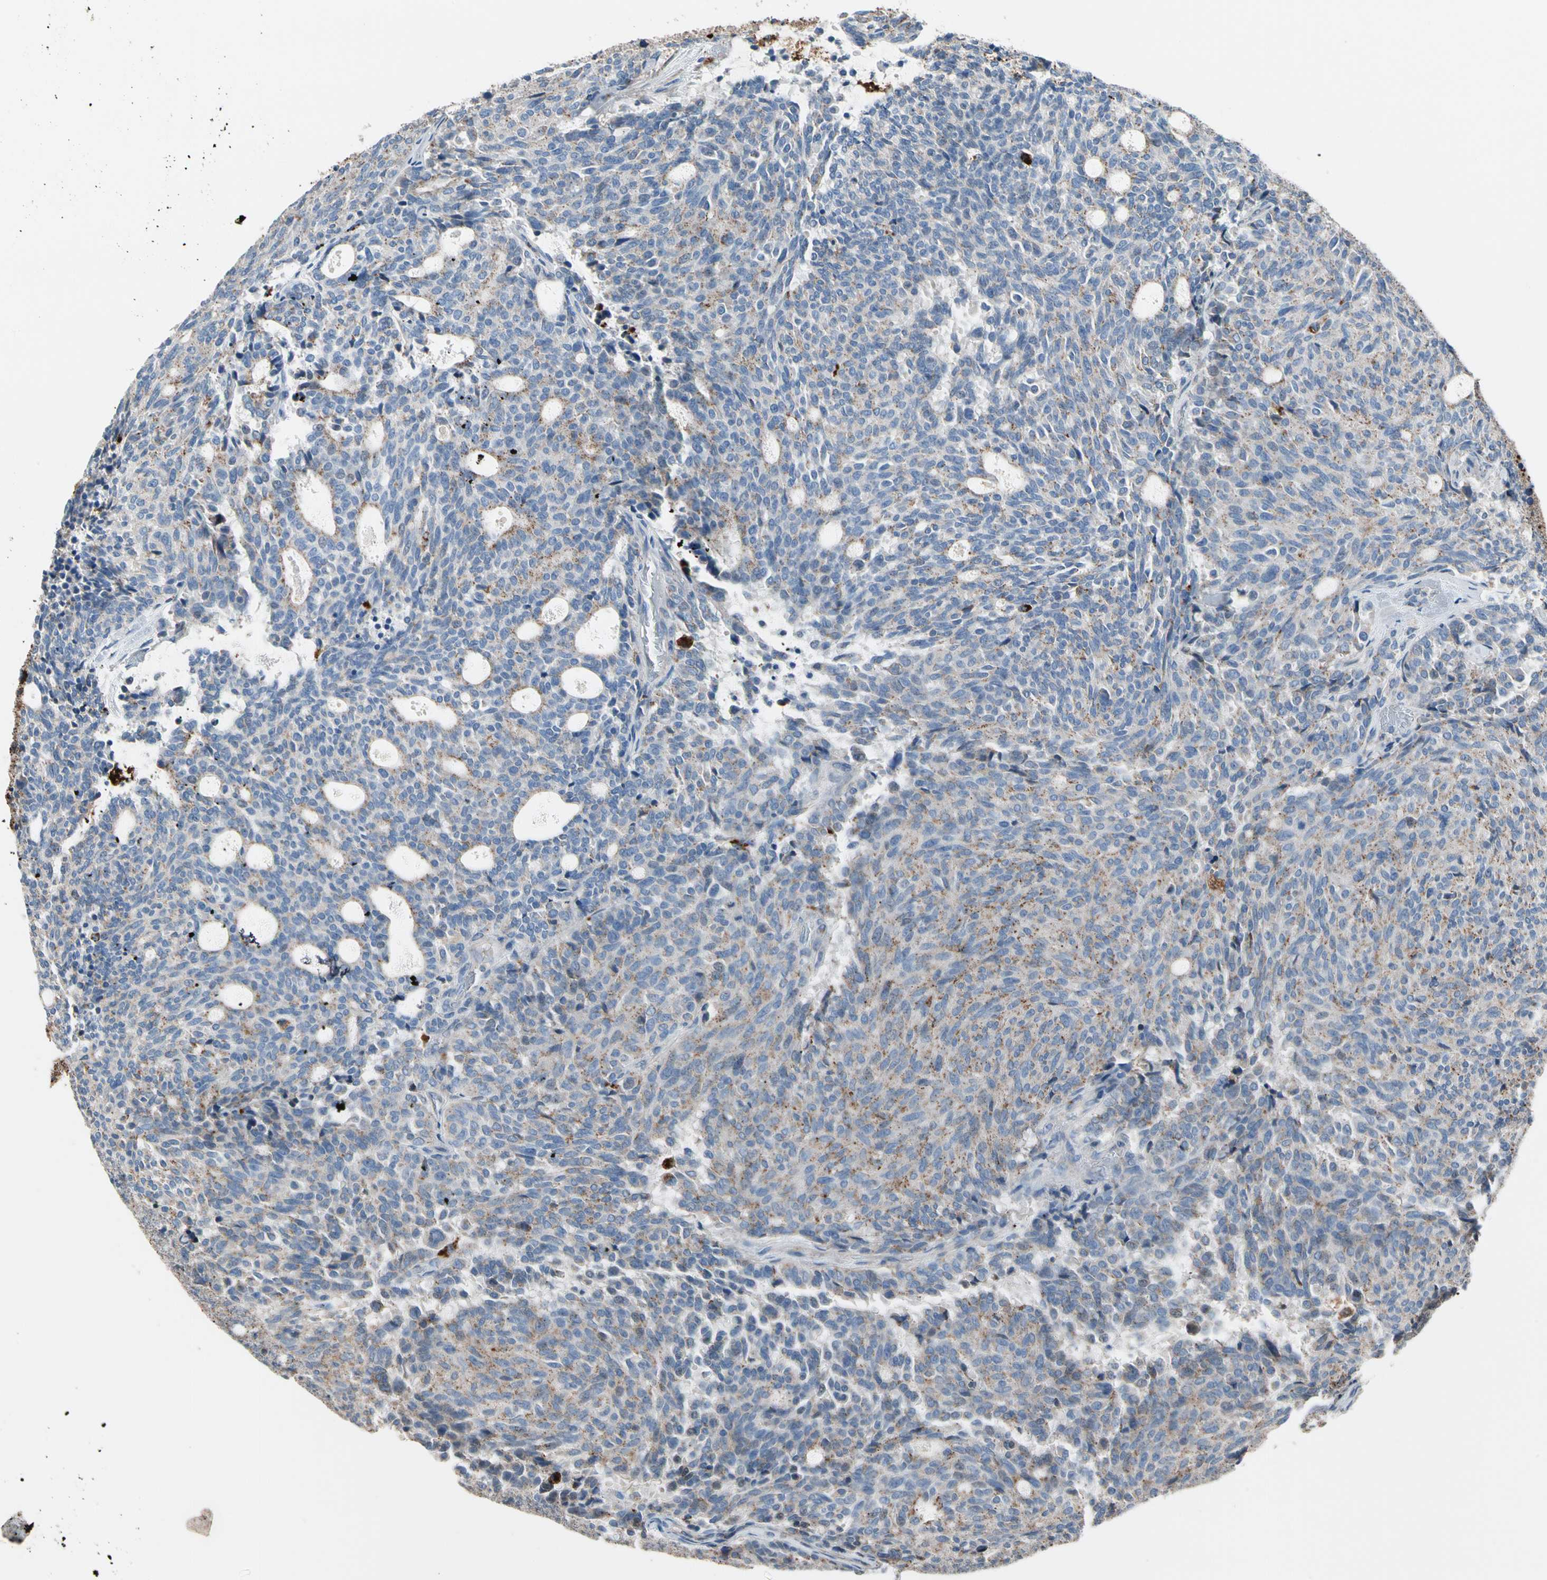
{"staining": {"intensity": "moderate", "quantity": "<25%", "location": "cytoplasmic/membranous"}, "tissue": "carcinoid", "cell_type": "Tumor cells", "image_type": "cancer", "snomed": [{"axis": "morphology", "description": "Carcinoid, malignant, NOS"}, {"axis": "topography", "description": "Pancreas"}], "caption": "The histopathology image shows a brown stain indicating the presence of a protein in the cytoplasmic/membranous of tumor cells in carcinoid (malignant).", "gene": "GM2A", "patient": {"sex": "female", "age": 54}}